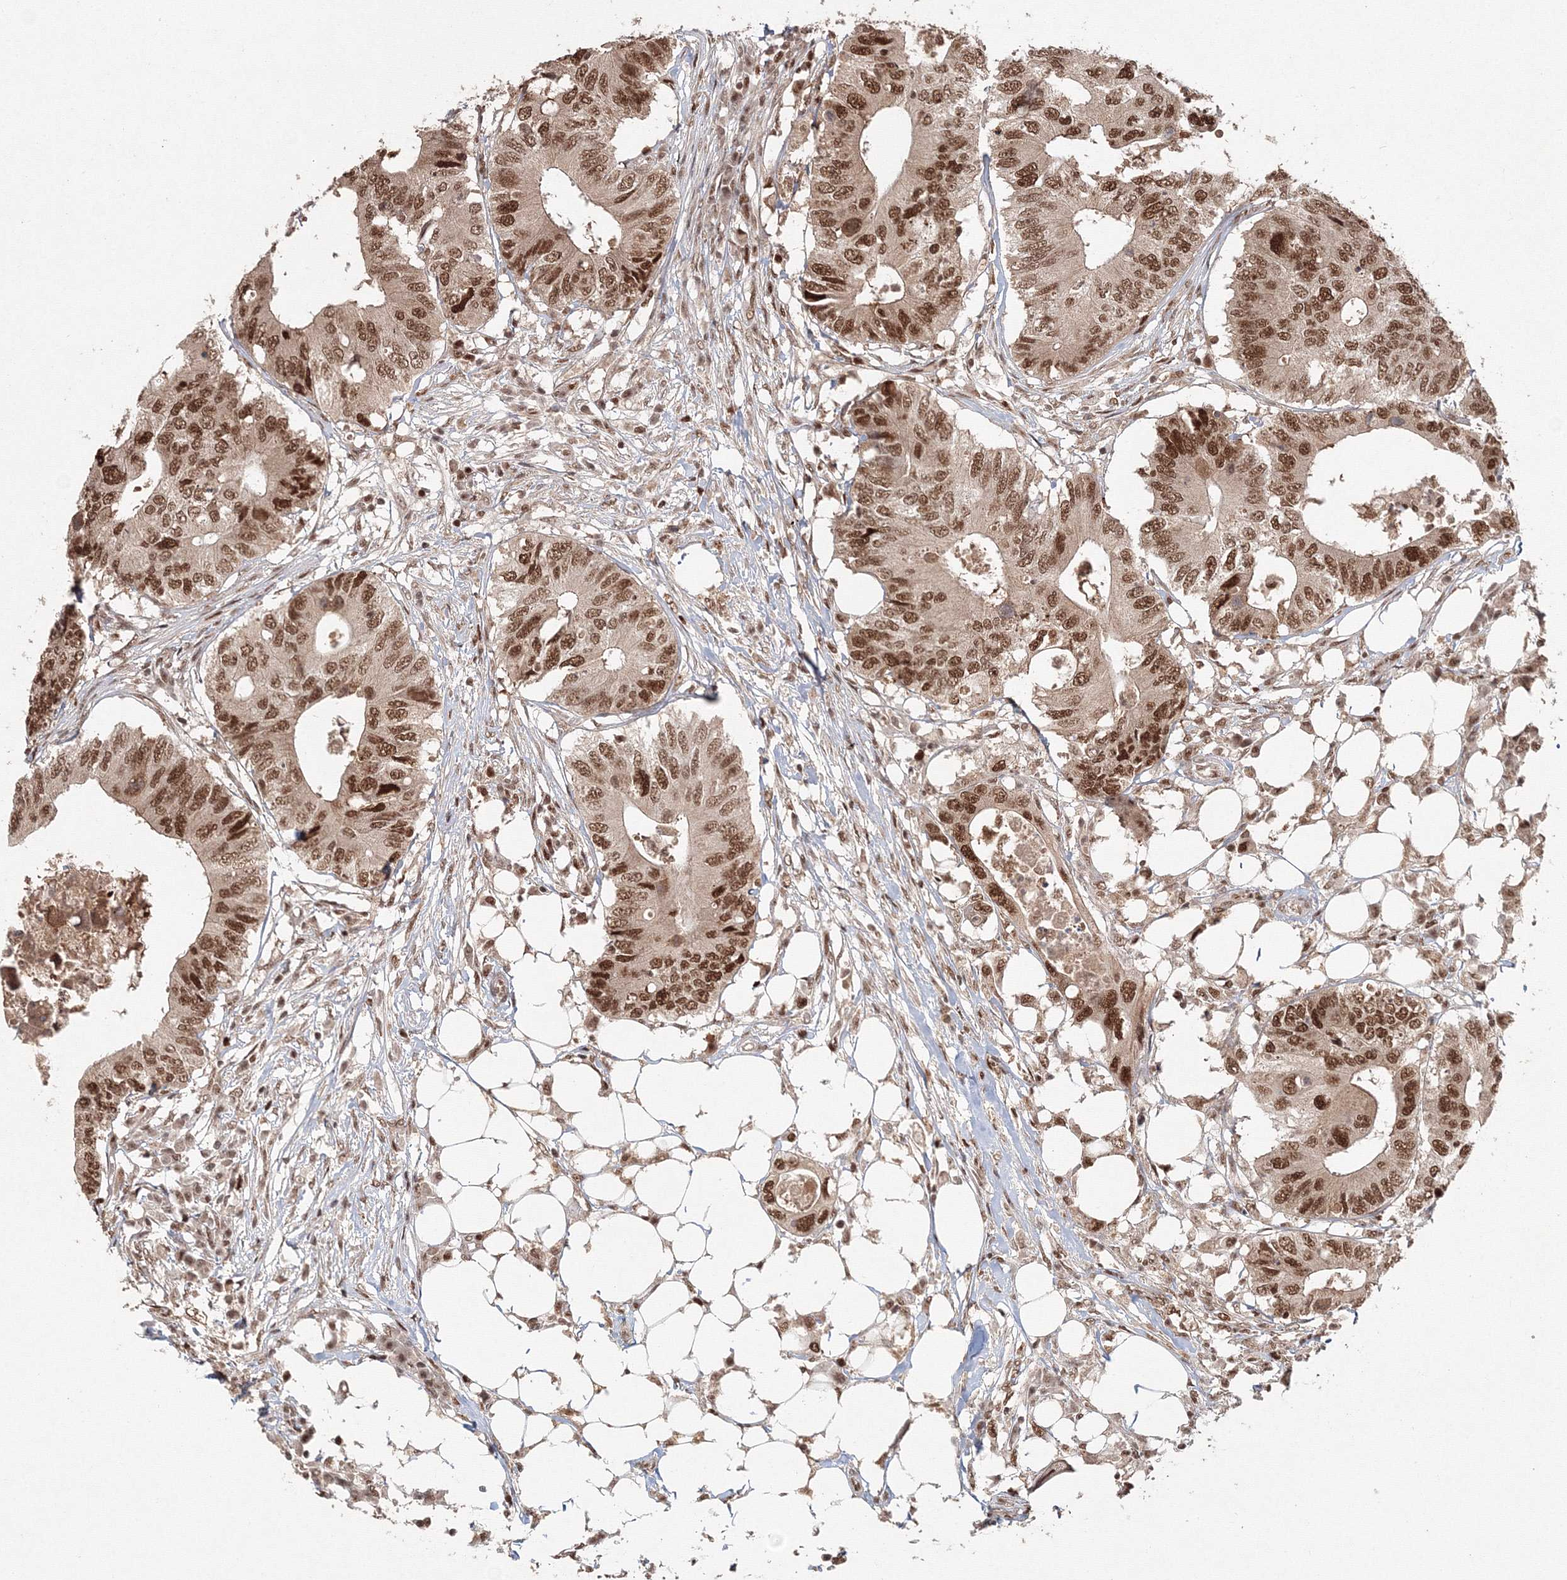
{"staining": {"intensity": "strong", "quantity": ">75%", "location": "nuclear"}, "tissue": "colorectal cancer", "cell_type": "Tumor cells", "image_type": "cancer", "snomed": [{"axis": "morphology", "description": "Adenocarcinoma, NOS"}, {"axis": "topography", "description": "Colon"}], "caption": "DAB immunohistochemical staining of human colorectal cancer (adenocarcinoma) displays strong nuclear protein positivity in about >75% of tumor cells. (DAB IHC, brown staining for protein, blue staining for nuclei).", "gene": "IWS1", "patient": {"sex": "male", "age": 71}}